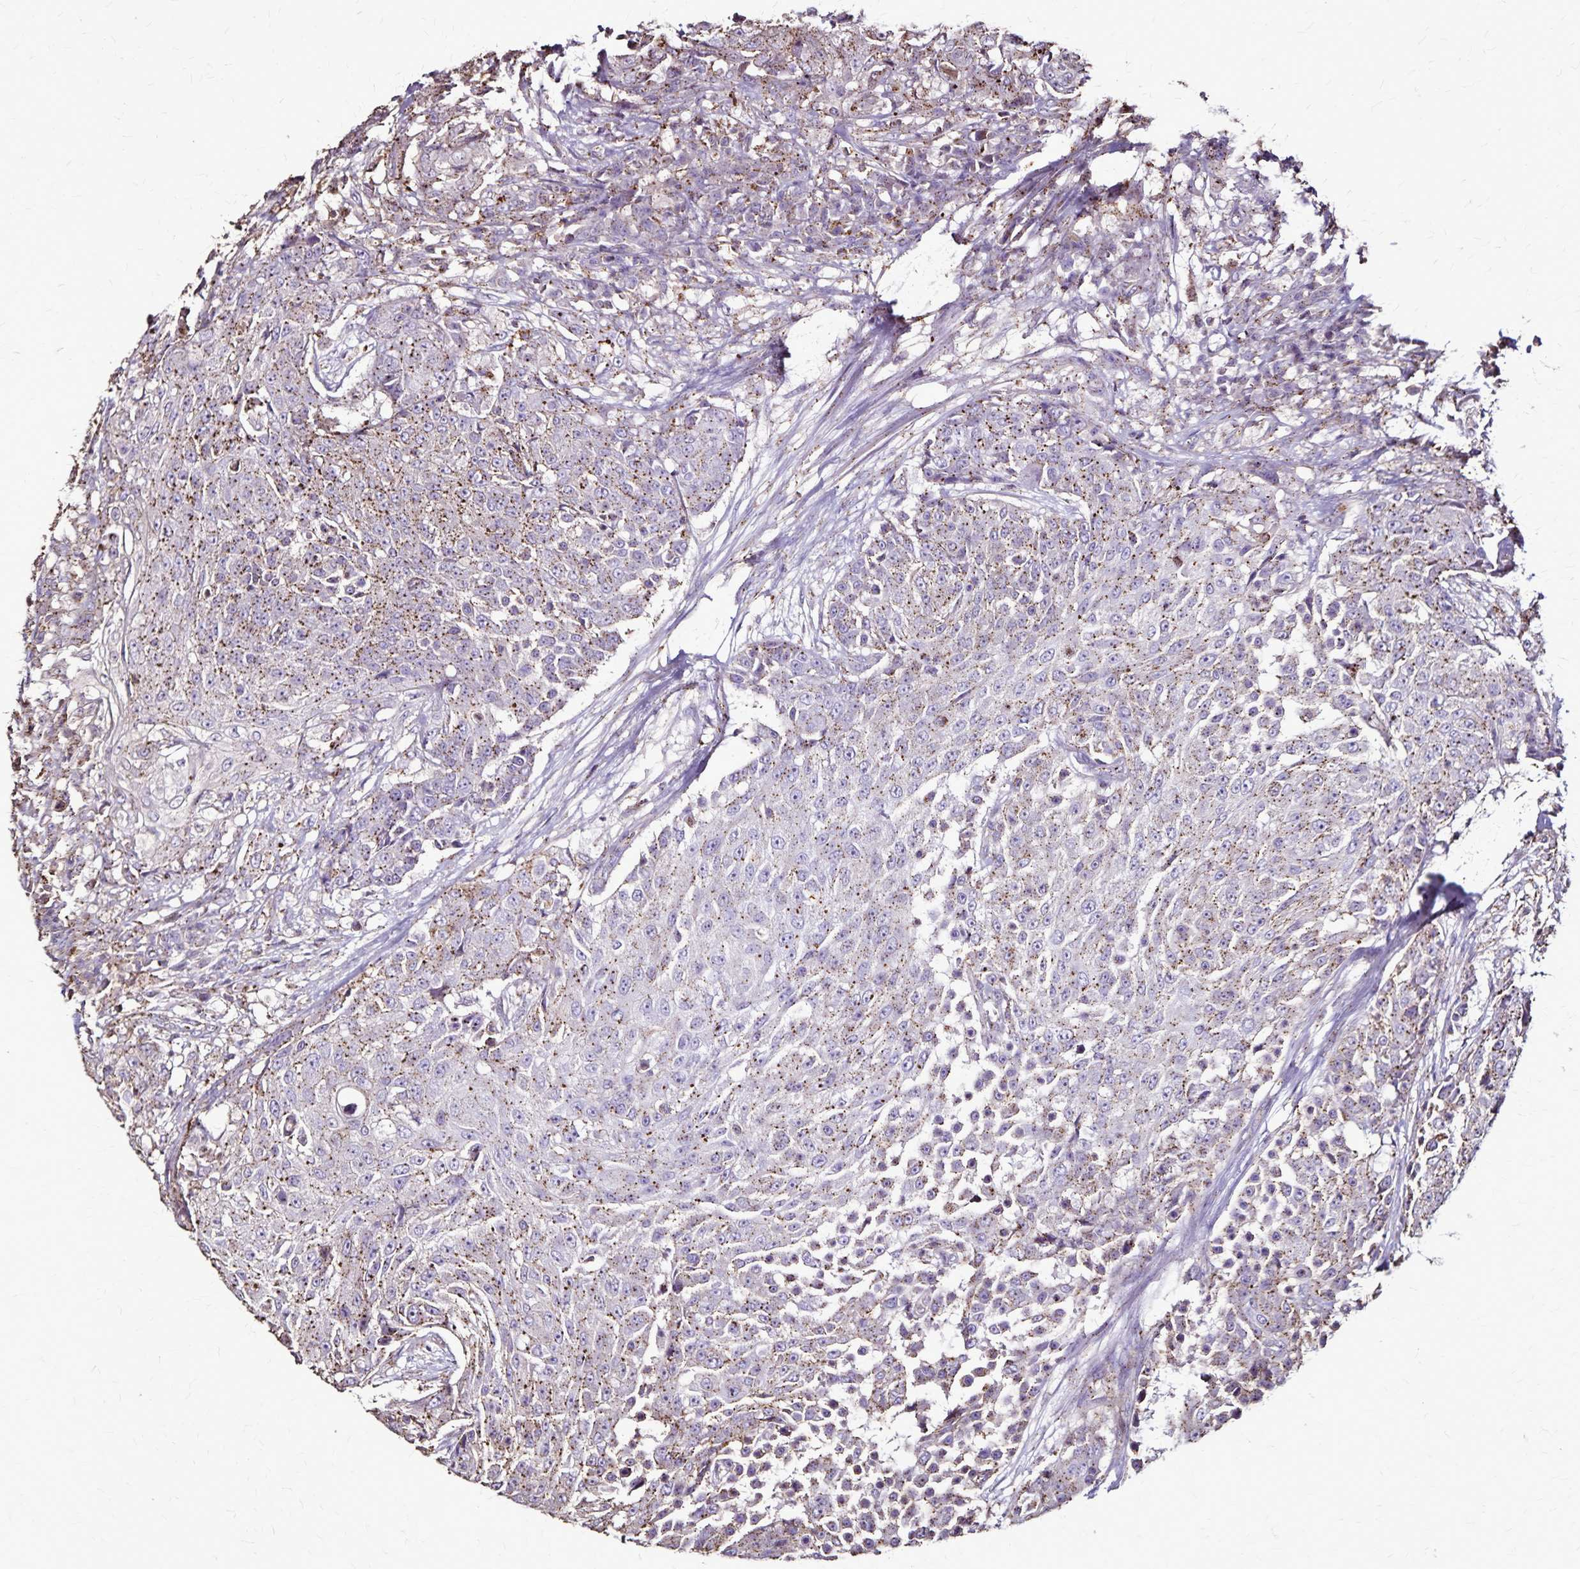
{"staining": {"intensity": "moderate", "quantity": "25%-75%", "location": "cytoplasmic/membranous"}, "tissue": "urothelial cancer", "cell_type": "Tumor cells", "image_type": "cancer", "snomed": [{"axis": "morphology", "description": "Urothelial carcinoma, High grade"}, {"axis": "topography", "description": "Urinary bladder"}], "caption": "This image reveals immunohistochemistry staining of urothelial carcinoma (high-grade), with medium moderate cytoplasmic/membranous staining in about 25%-75% of tumor cells.", "gene": "CHMP1B", "patient": {"sex": "female", "age": 63}}